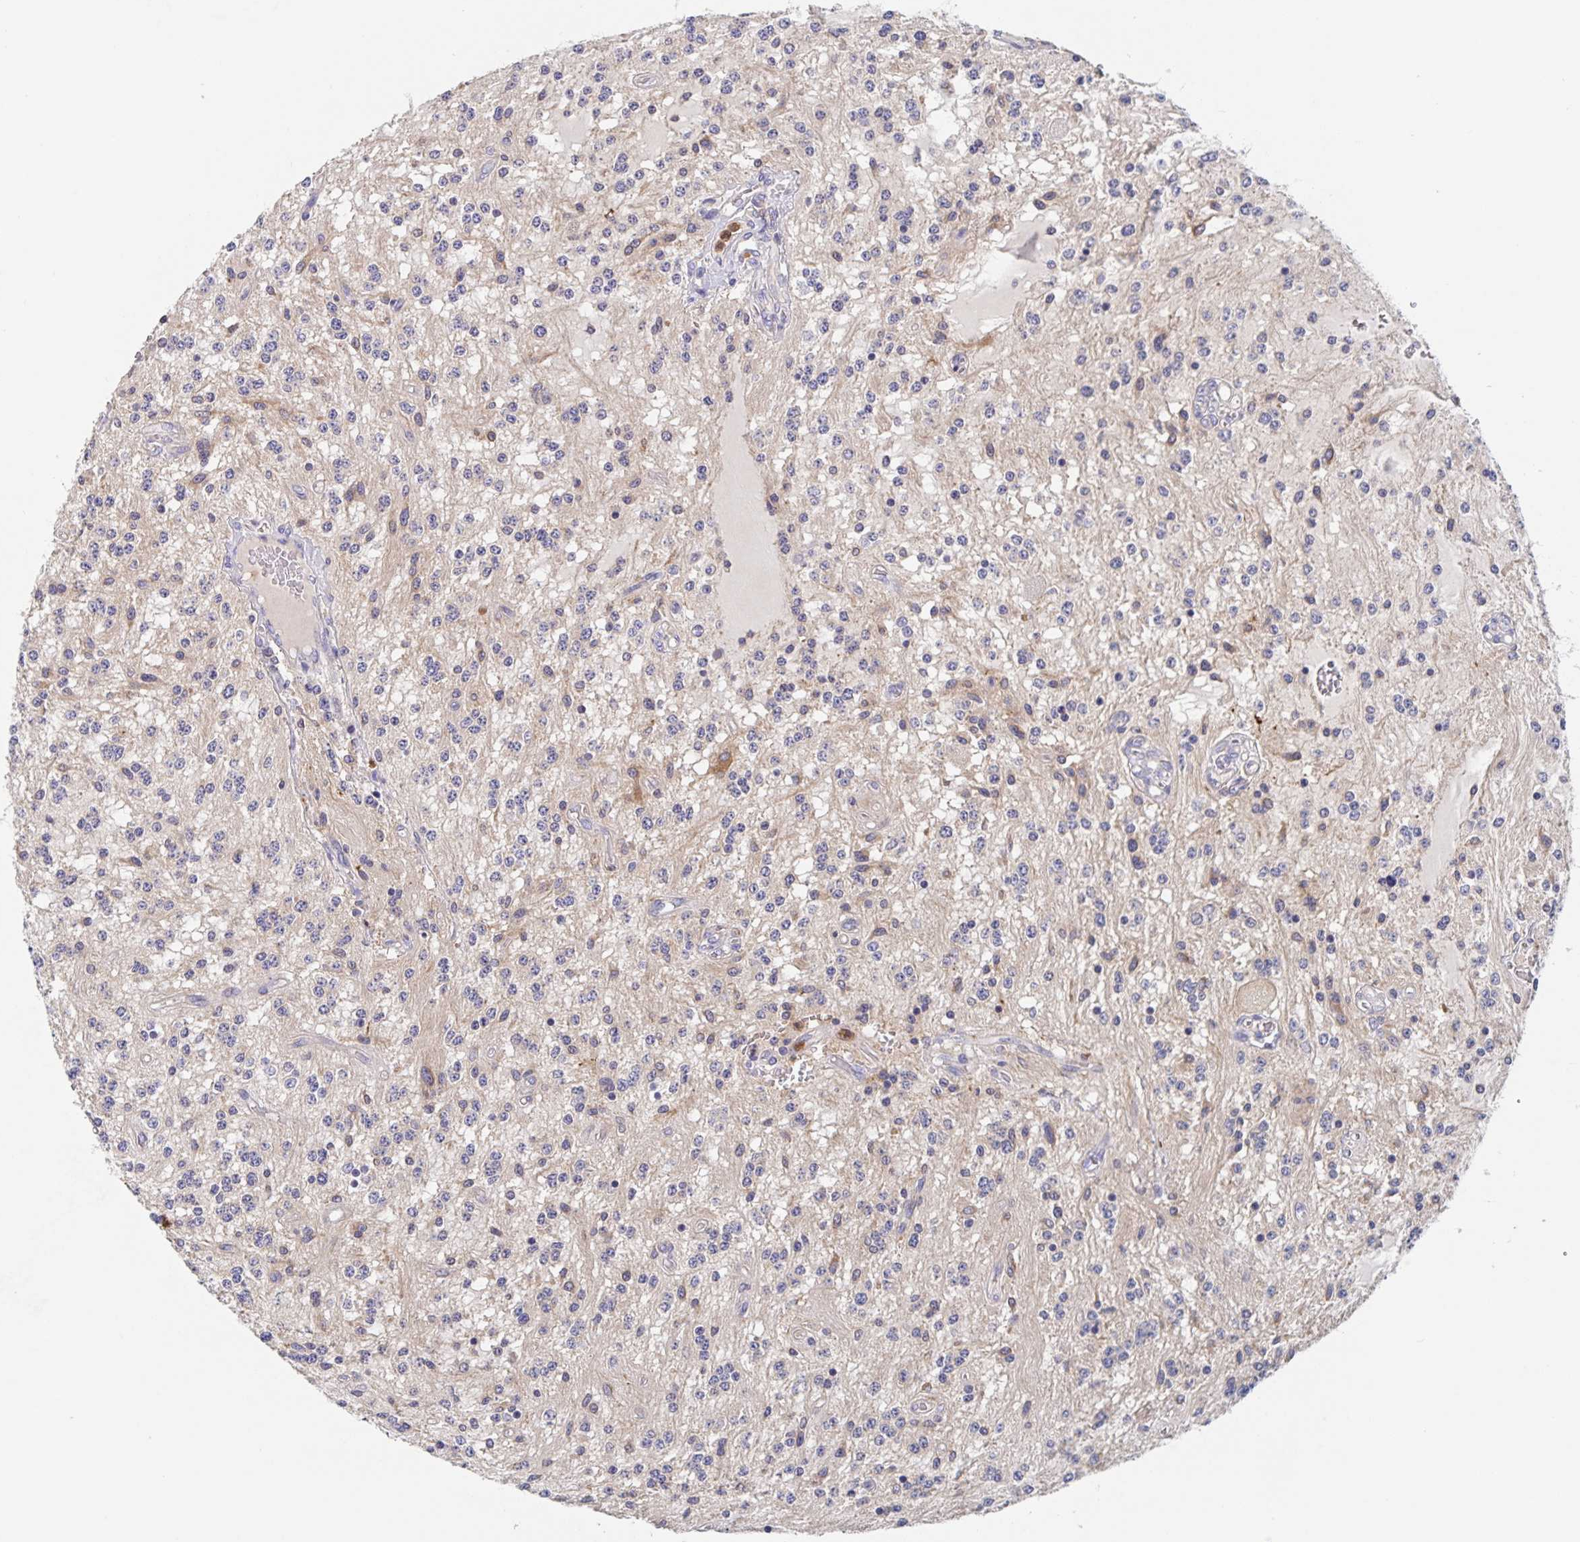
{"staining": {"intensity": "negative", "quantity": "none", "location": "none"}, "tissue": "glioma", "cell_type": "Tumor cells", "image_type": "cancer", "snomed": [{"axis": "morphology", "description": "Glioma, malignant, Low grade"}, {"axis": "topography", "description": "Cerebellum"}], "caption": "An immunohistochemistry (IHC) micrograph of glioma is shown. There is no staining in tumor cells of glioma.", "gene": "CDC42BPG", "patient": {"sex": "female", "age": 14}}